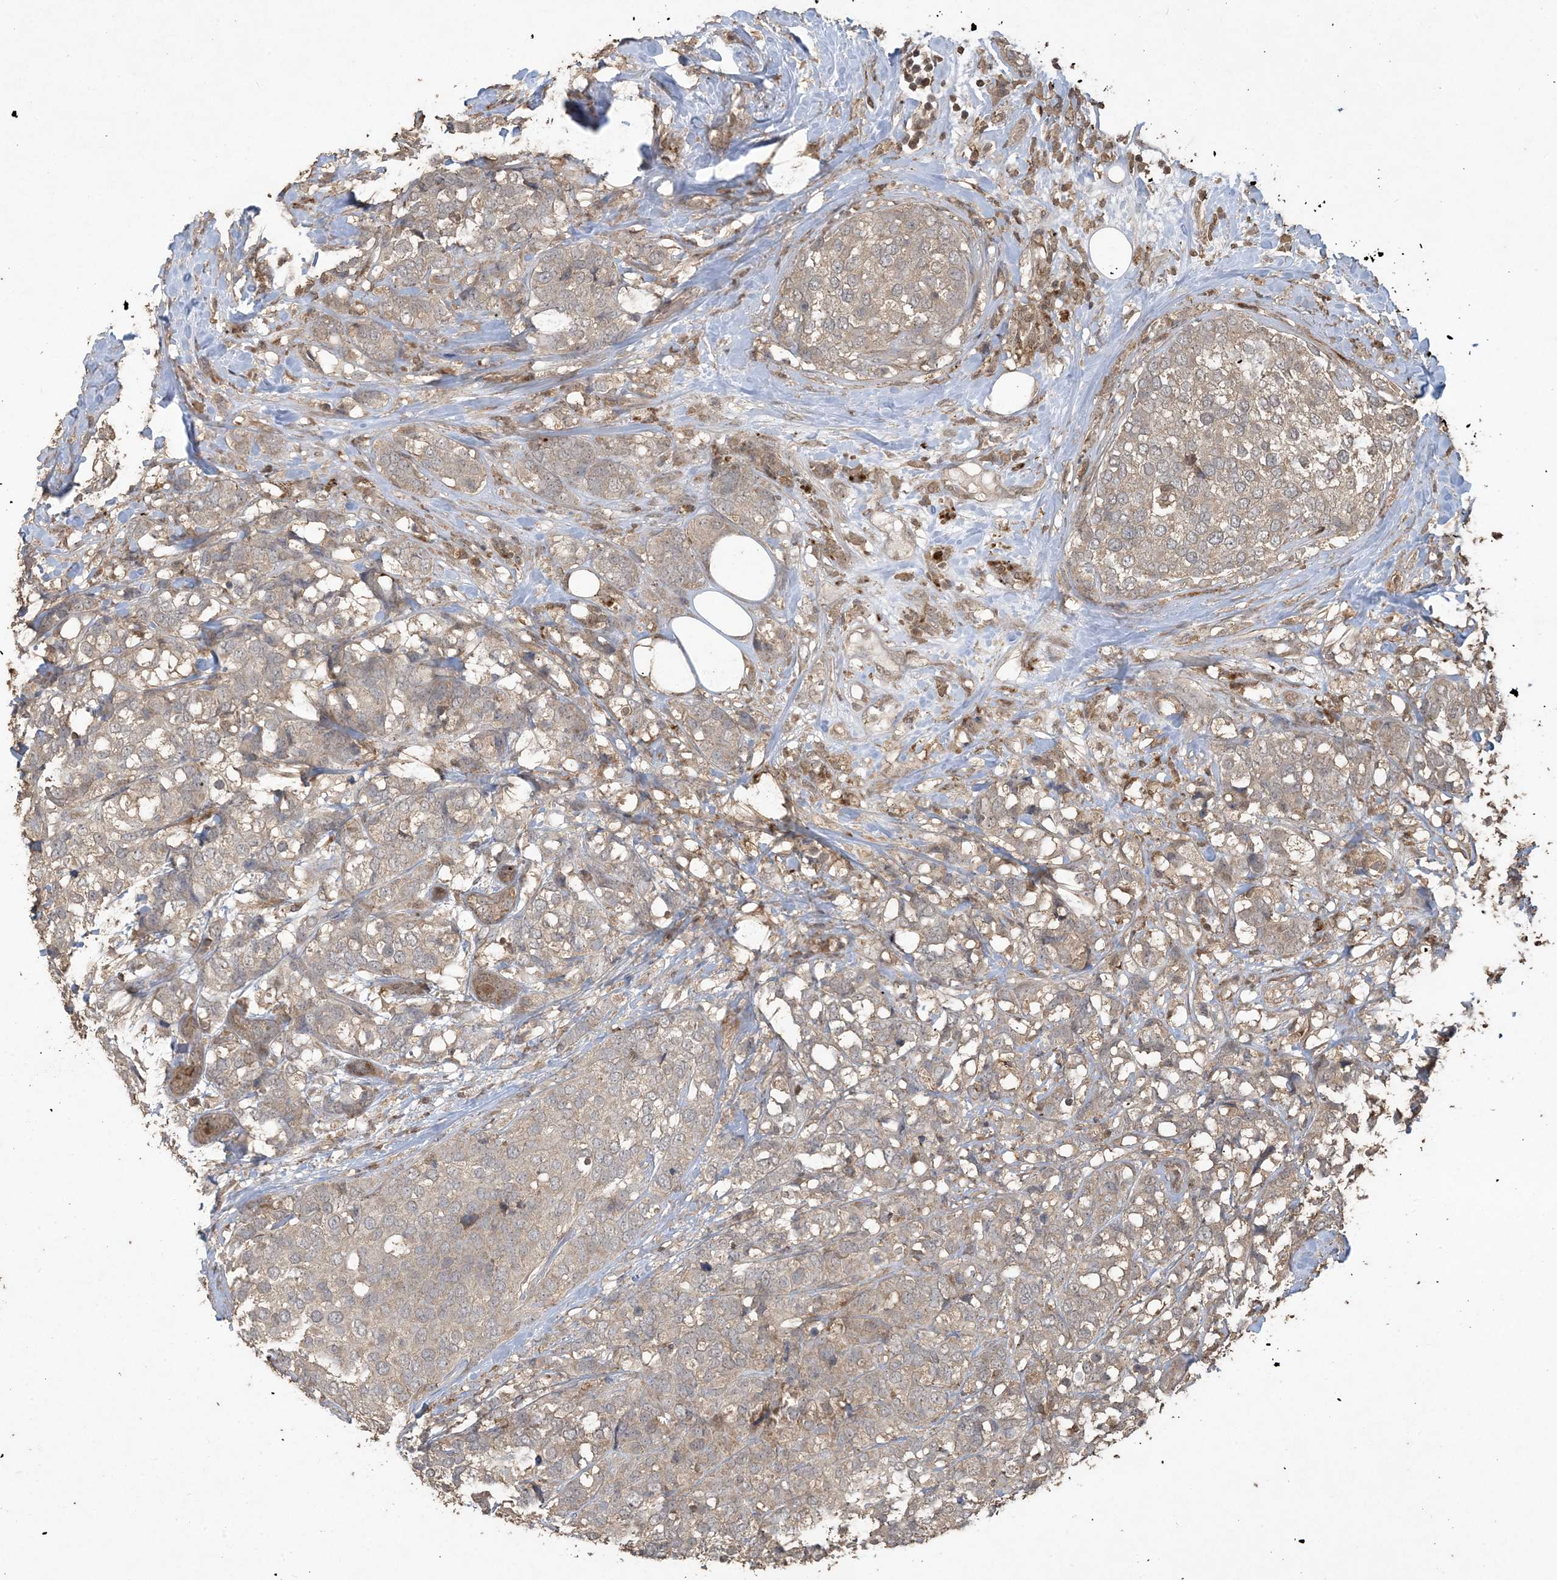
{"staining": {"intensity": "weak", "quantity": "<25%", "location": "cytoplasmic/membranous"}, "tissue": "breast cancer", "cell_type": "Tumor cells", "image_type": "cancer", "snomed": [{"axis": "morphology", "description": "Lobular carcinoma"}, {"axis": "topography", "description": "Breast"}], "caption": "The immunohistochemistry (IHC) micrograph has no significant expression in tumor cells of breast cancer (lobular carcinoma) tissue.", "gene": "EFCAB8", "patient": {"sex": "female", "age": 59}}